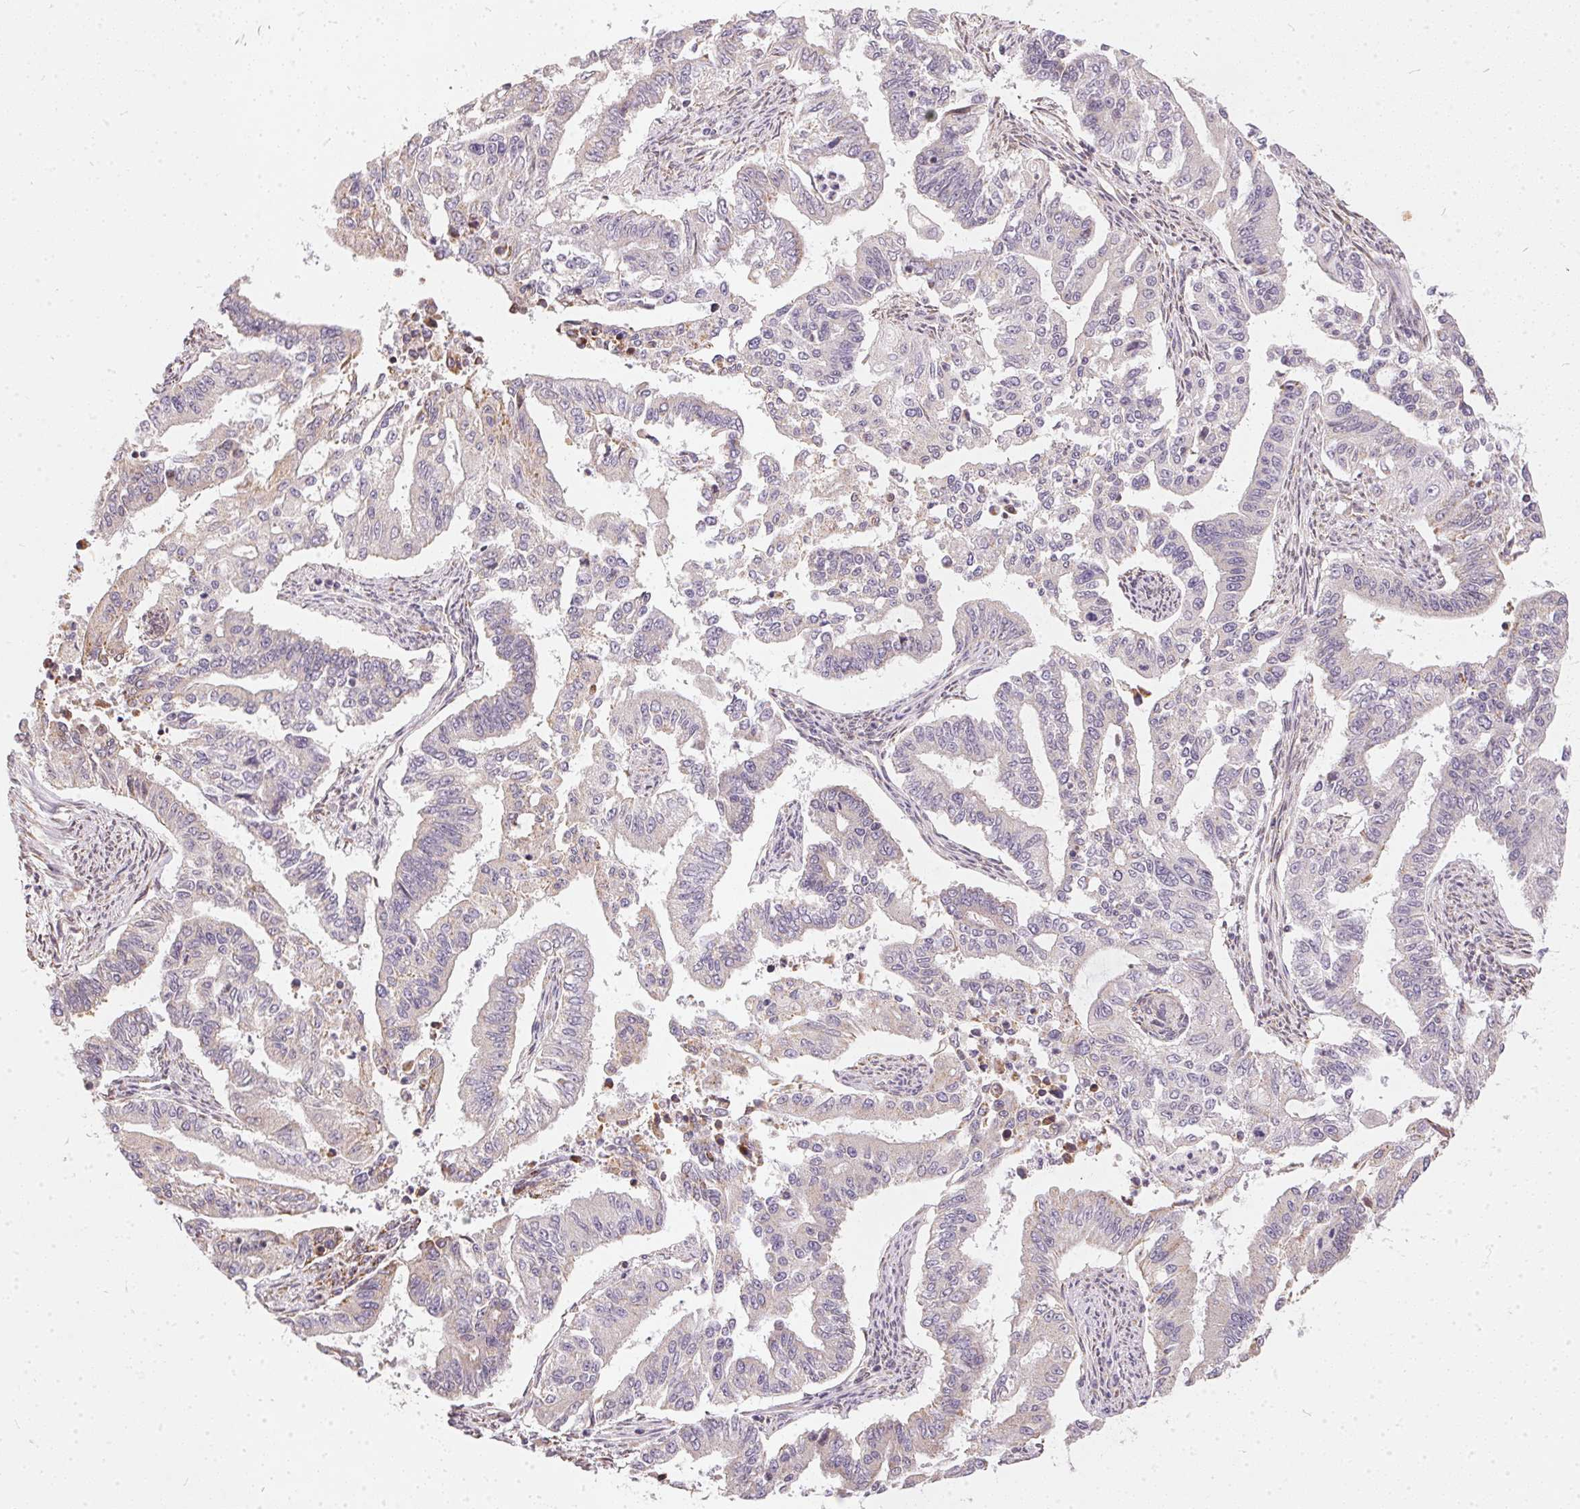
{"staining": {"intensity": "negative", "quantity": "none", "location": "none"}, "tissue": "endometrial cancer", "cell_type": "Tumor cells", "image_type": "cancer", "snomed": [{"axis": "morphology", "description": "Adenocarcinoma, NOS"}, {"axis": "topography", "description": "Uterus"}], "caption": "Immunohistochemistry (IHC) image of endometrial adenocarcinoma stained for a protein (brown), which reveals no expression in tumor cells.", "gene": "VWA5B2", "patient": {"sex": "female", "age": 59}}